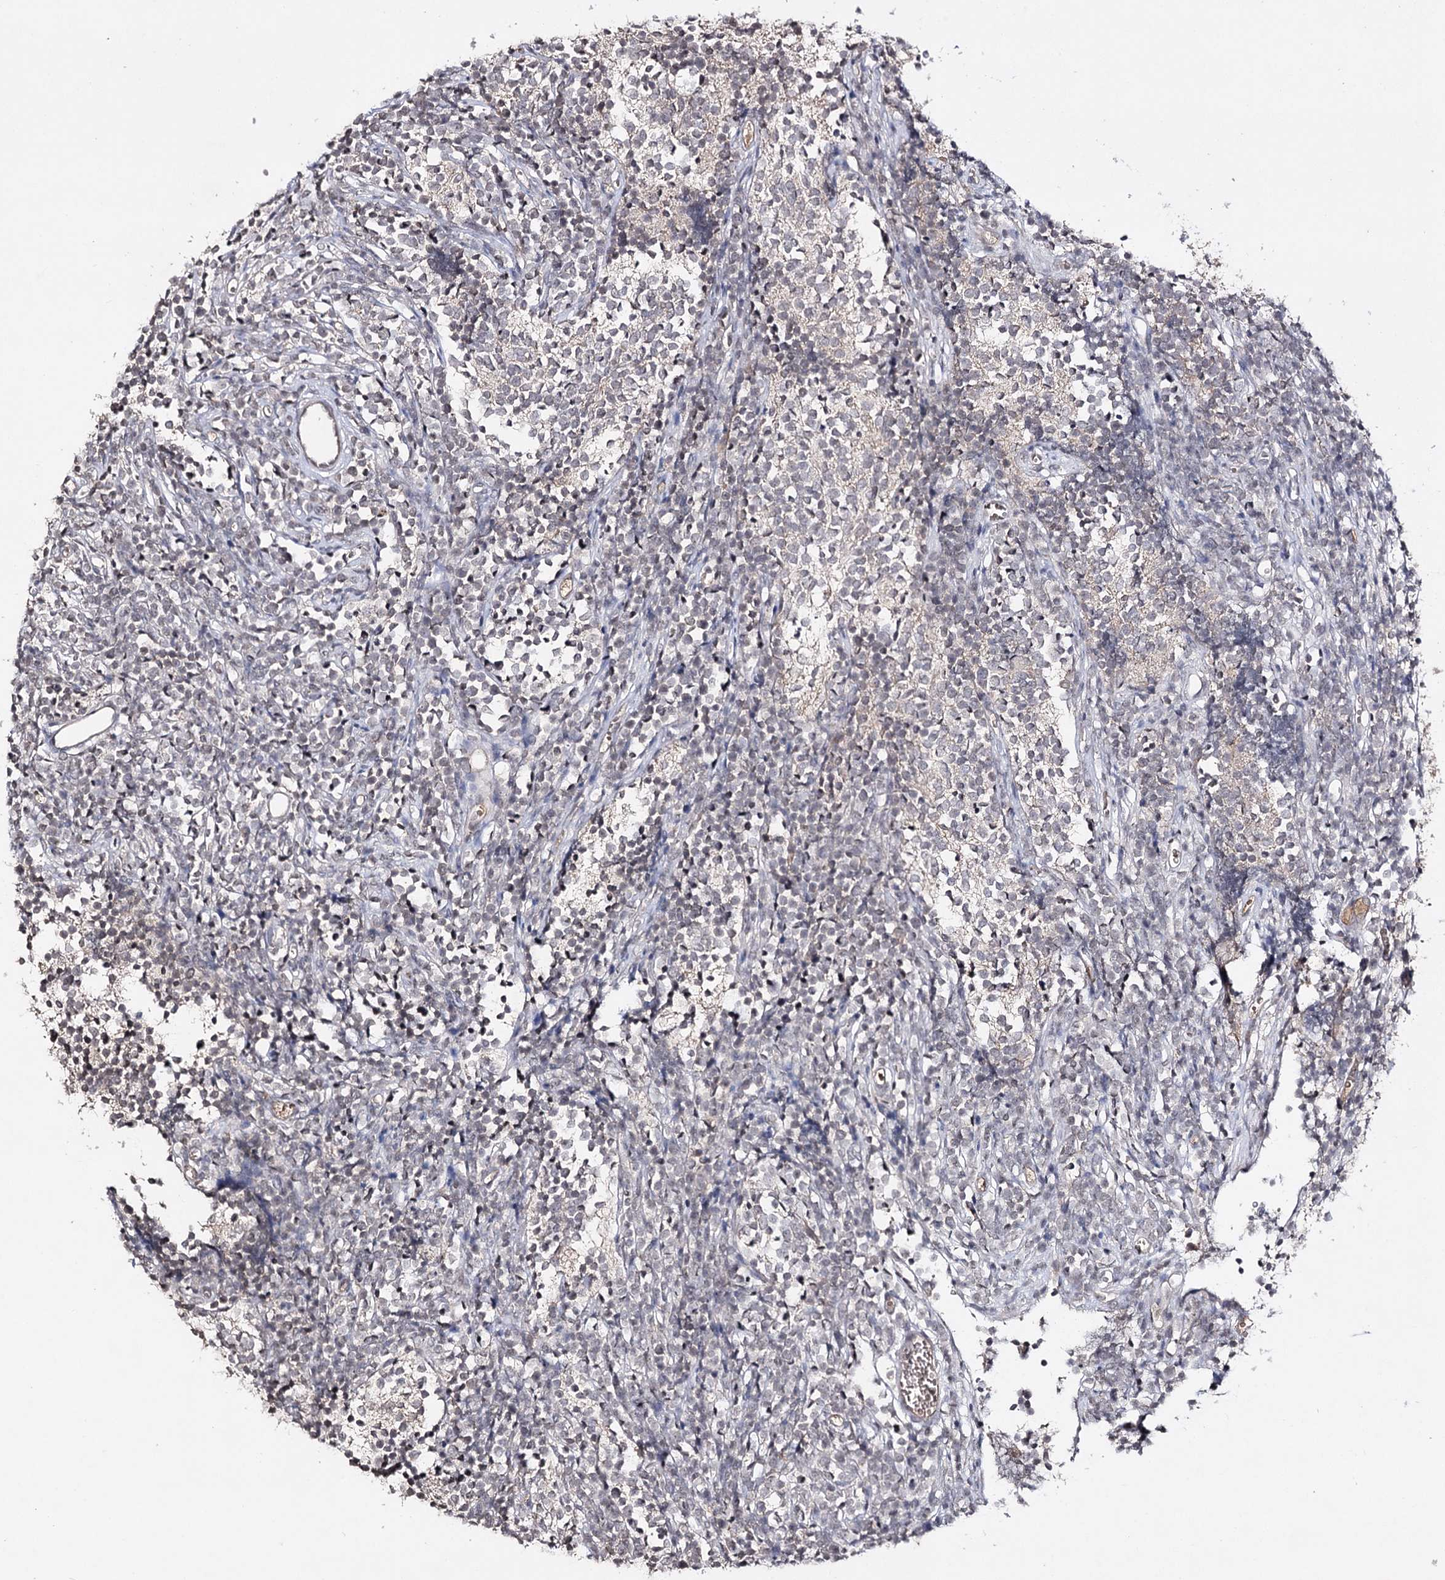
{"staining": {"intensity": "negative", "quantity": "none", "location": "none"}, "tissue": "glioma", "cell_type": "Tumor cells", "image_type": "cancer", "snomed": [{"axis": "morphology", "description": "Glioma, malignant, Low grade"}, {"axis": "topography", "description": "Brain"}], "caption": "High magnification brightfield microscopy of malignant low-grade glioma stained with DAB (brown) and counterstained with hematoxylin (blue): tumor cells show no significant positivity.", "gene": "SYNGR3", "patient": {"sex": "female", "age": 1}}